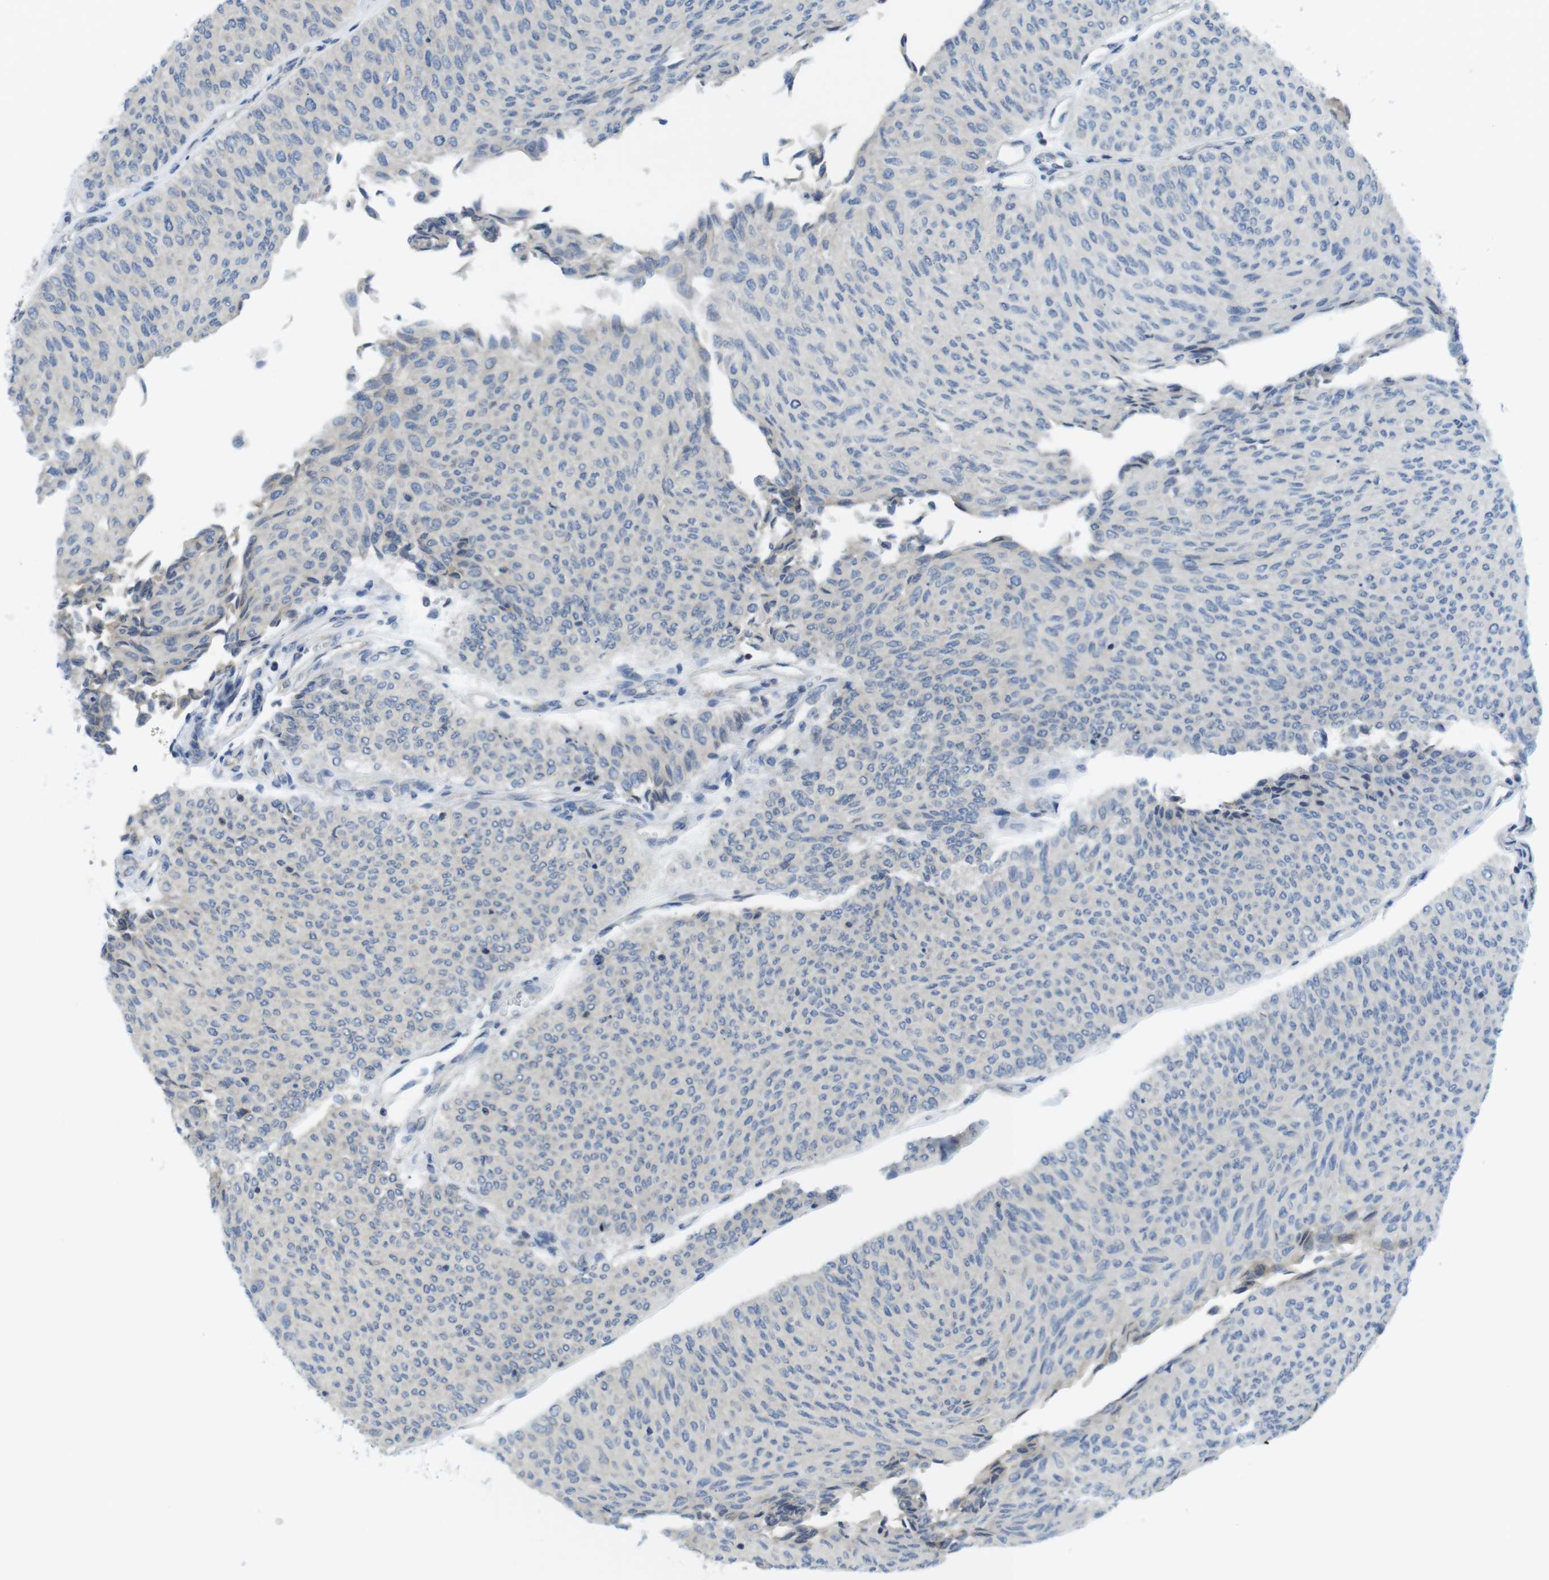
{"staining": {"intensity": "negative", "quantity": "none", "location": "none"}, "tissue": "urothelial cancer", "cell_type": "Tumor cells", "image_type": "cancer", "snomed": [{"axis": "morphology", "description": "Urothelial carcinoma, Low grade"}, {"axis": "topography", "description": "Urinary bladder"}], "caption": "High power microscopy micrograph of an immunohistochemistry photomicrograph of low-grade urothelial carcinoma, revealing no significant positivity in tumor cells.", "gene": "CLPTM1L", "patient": {"sex": "male", "age": 78}}